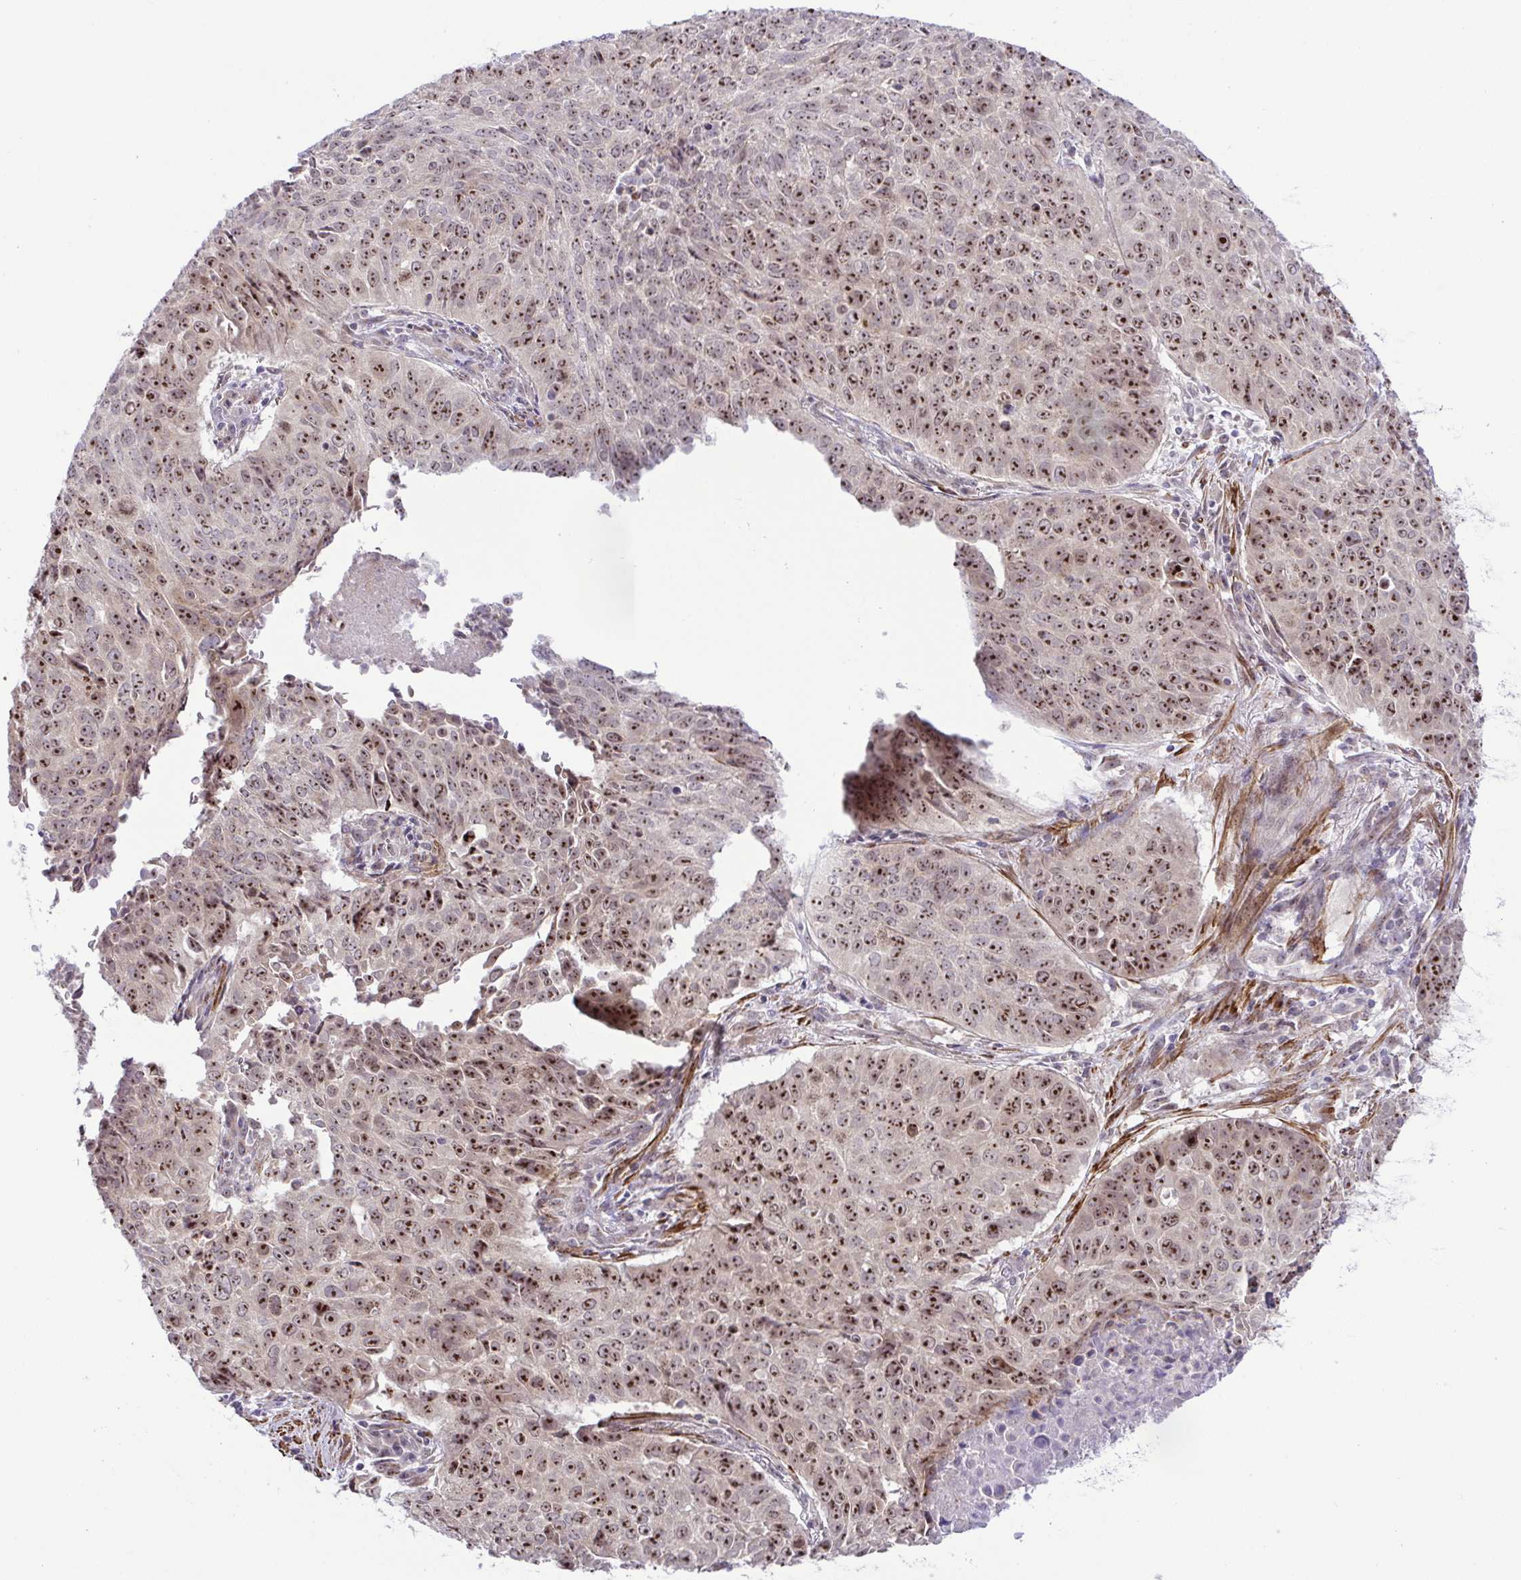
{"staining": {"intensity": "strong", "quantity": ">75%", "location": "nuclear"}, "tissue": "lung cancer", "cell_type": "Tumor cells", "image_type": "cancer", "snomed": [{"axis": "morphology", "description": "Normal tissue, NOS"}, {"axis": "morphology", "description": "Squamous cell carcinoma, NOS"}, {"axis": "topography", "description": "Bronchus"}, {"axis": "topography", "description": "Lung"}], "caption": "Lung cancer stained with a brown dye demonstrates strong nuclear positive staining in about >75% of tumor cells.", "gene": "RSL24D1", "patient": {"sex": "male", "age": 64}}